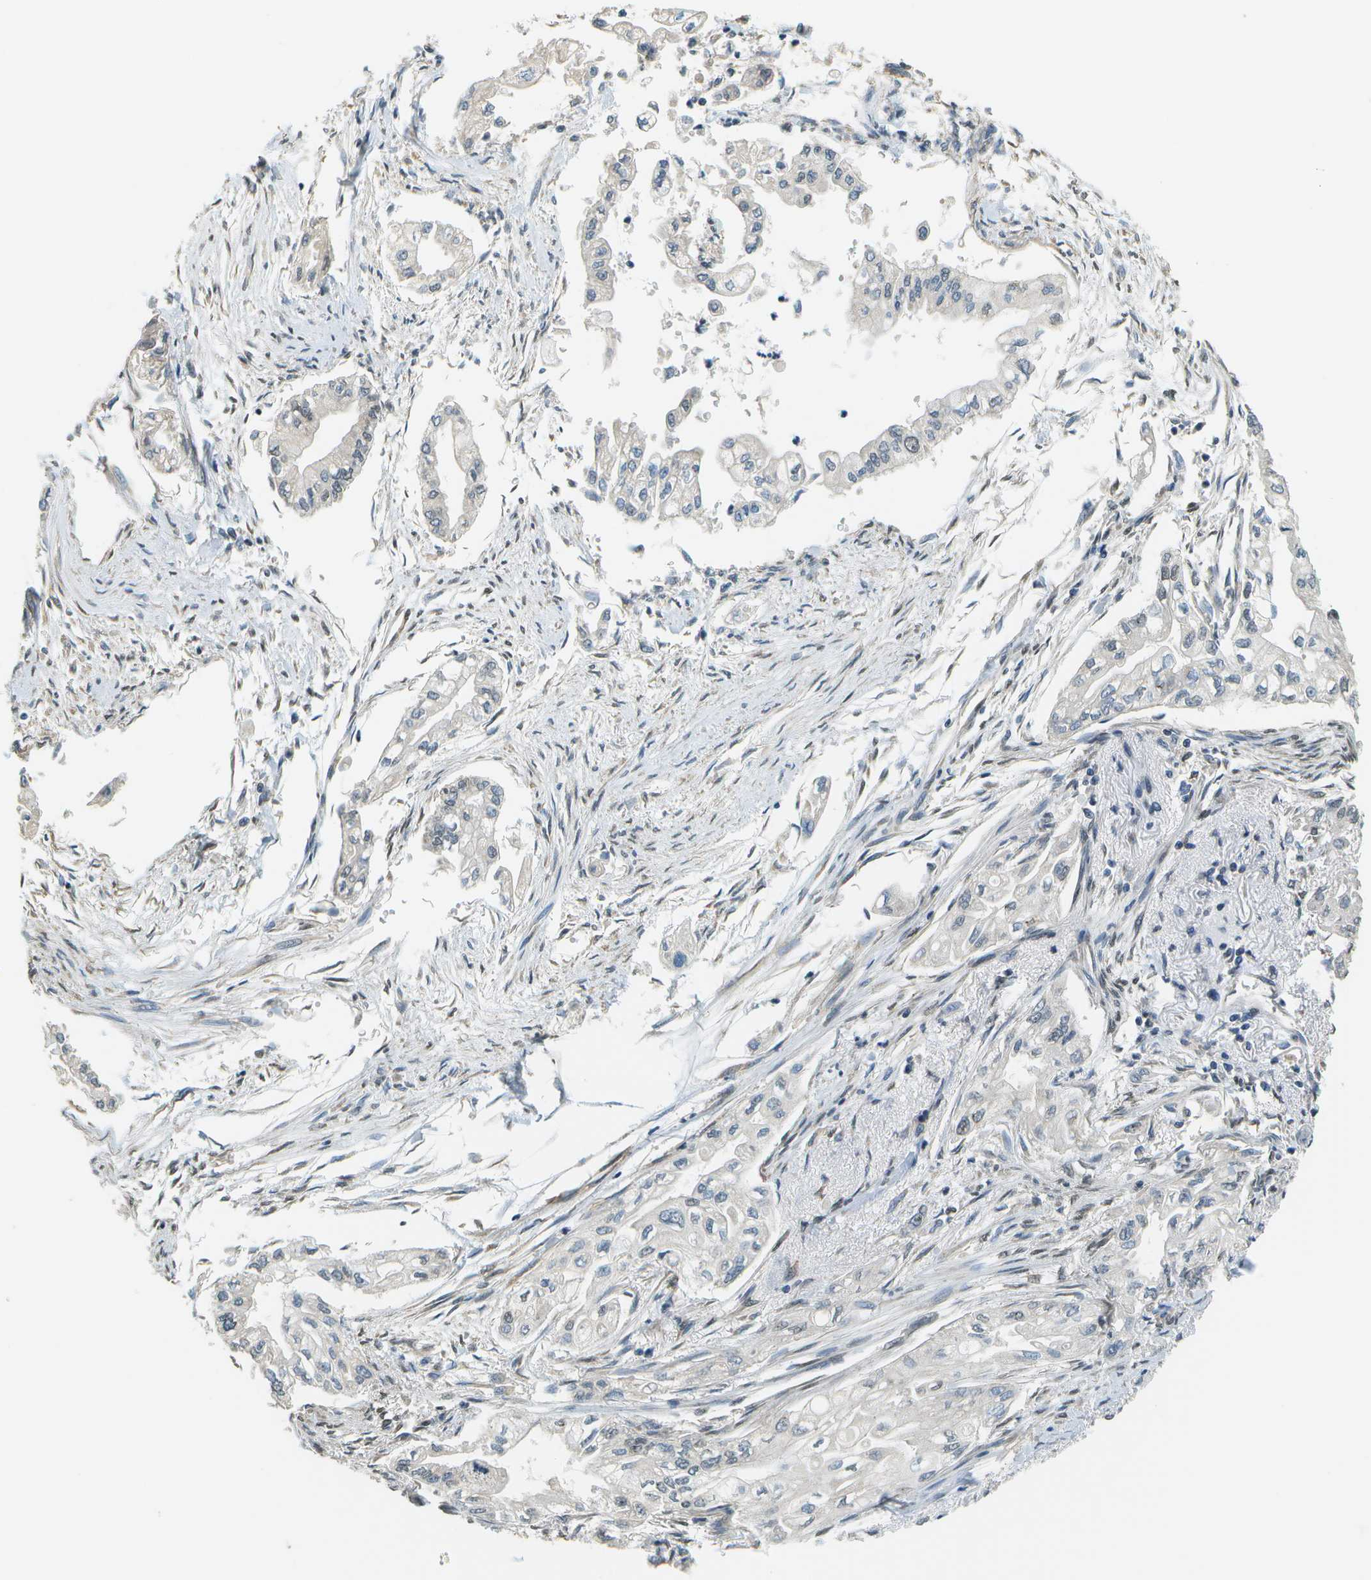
{"staining": {"intensity": "weak", "quantity": "<25%", "location": "nuclear"}, "tissue": "pancreatic cancer", "cell_type": "Tumor cells", "image_type": "cancer", "snomed": [{"axis": "morphology", "description": "Normal tissue, NOS"}, {"axis": "topography", "description": "Pancreas"}], "caption": "The immunohistochemistry micrograph has no significant positivity in tumor cells of pancreatic cancer tissue.", "gene": "ABL2", "patient": {"sex": "male", "age": 42}}